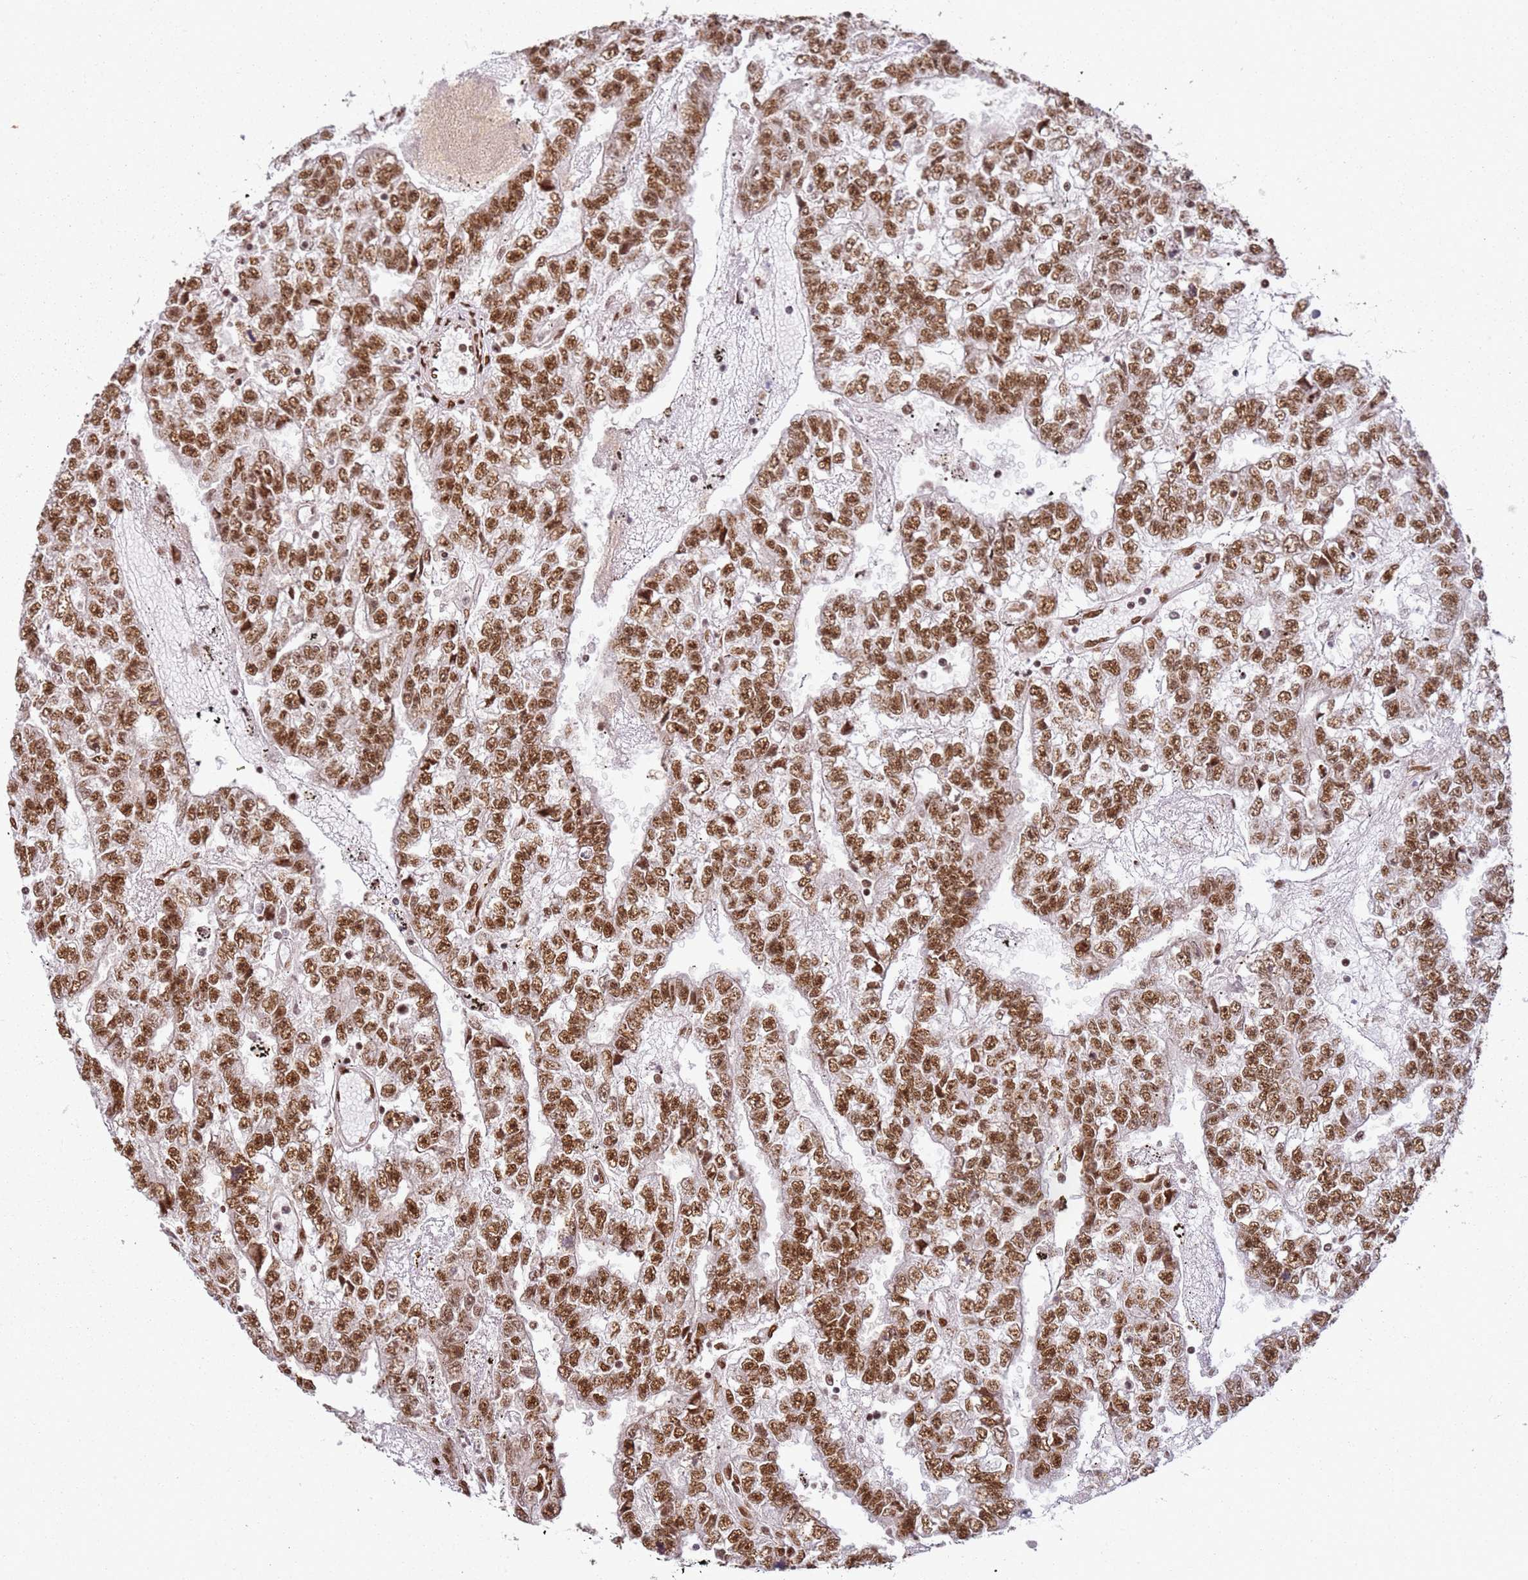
{"staining": {"intensity": "moderate", "quantity": ">75%", "location": "nuclear"}, "tissue": "testis cancer", "cell_type": "Tumor cells", "image_type": "cancer", "snomed": [{"axis": "morphology", "description": "Carcinoma, Embryonal, NOS"}, {"axis": "topography", "description": "Testis"}], "caption": "High-power microscopy captured an immunohistochemistry histopathology image of testis cancer, revealing moderate nuclear expression in about >75% of tumor cells.", "gene": "TENT4A", "patient": {"sex": "male", "age": 25}}